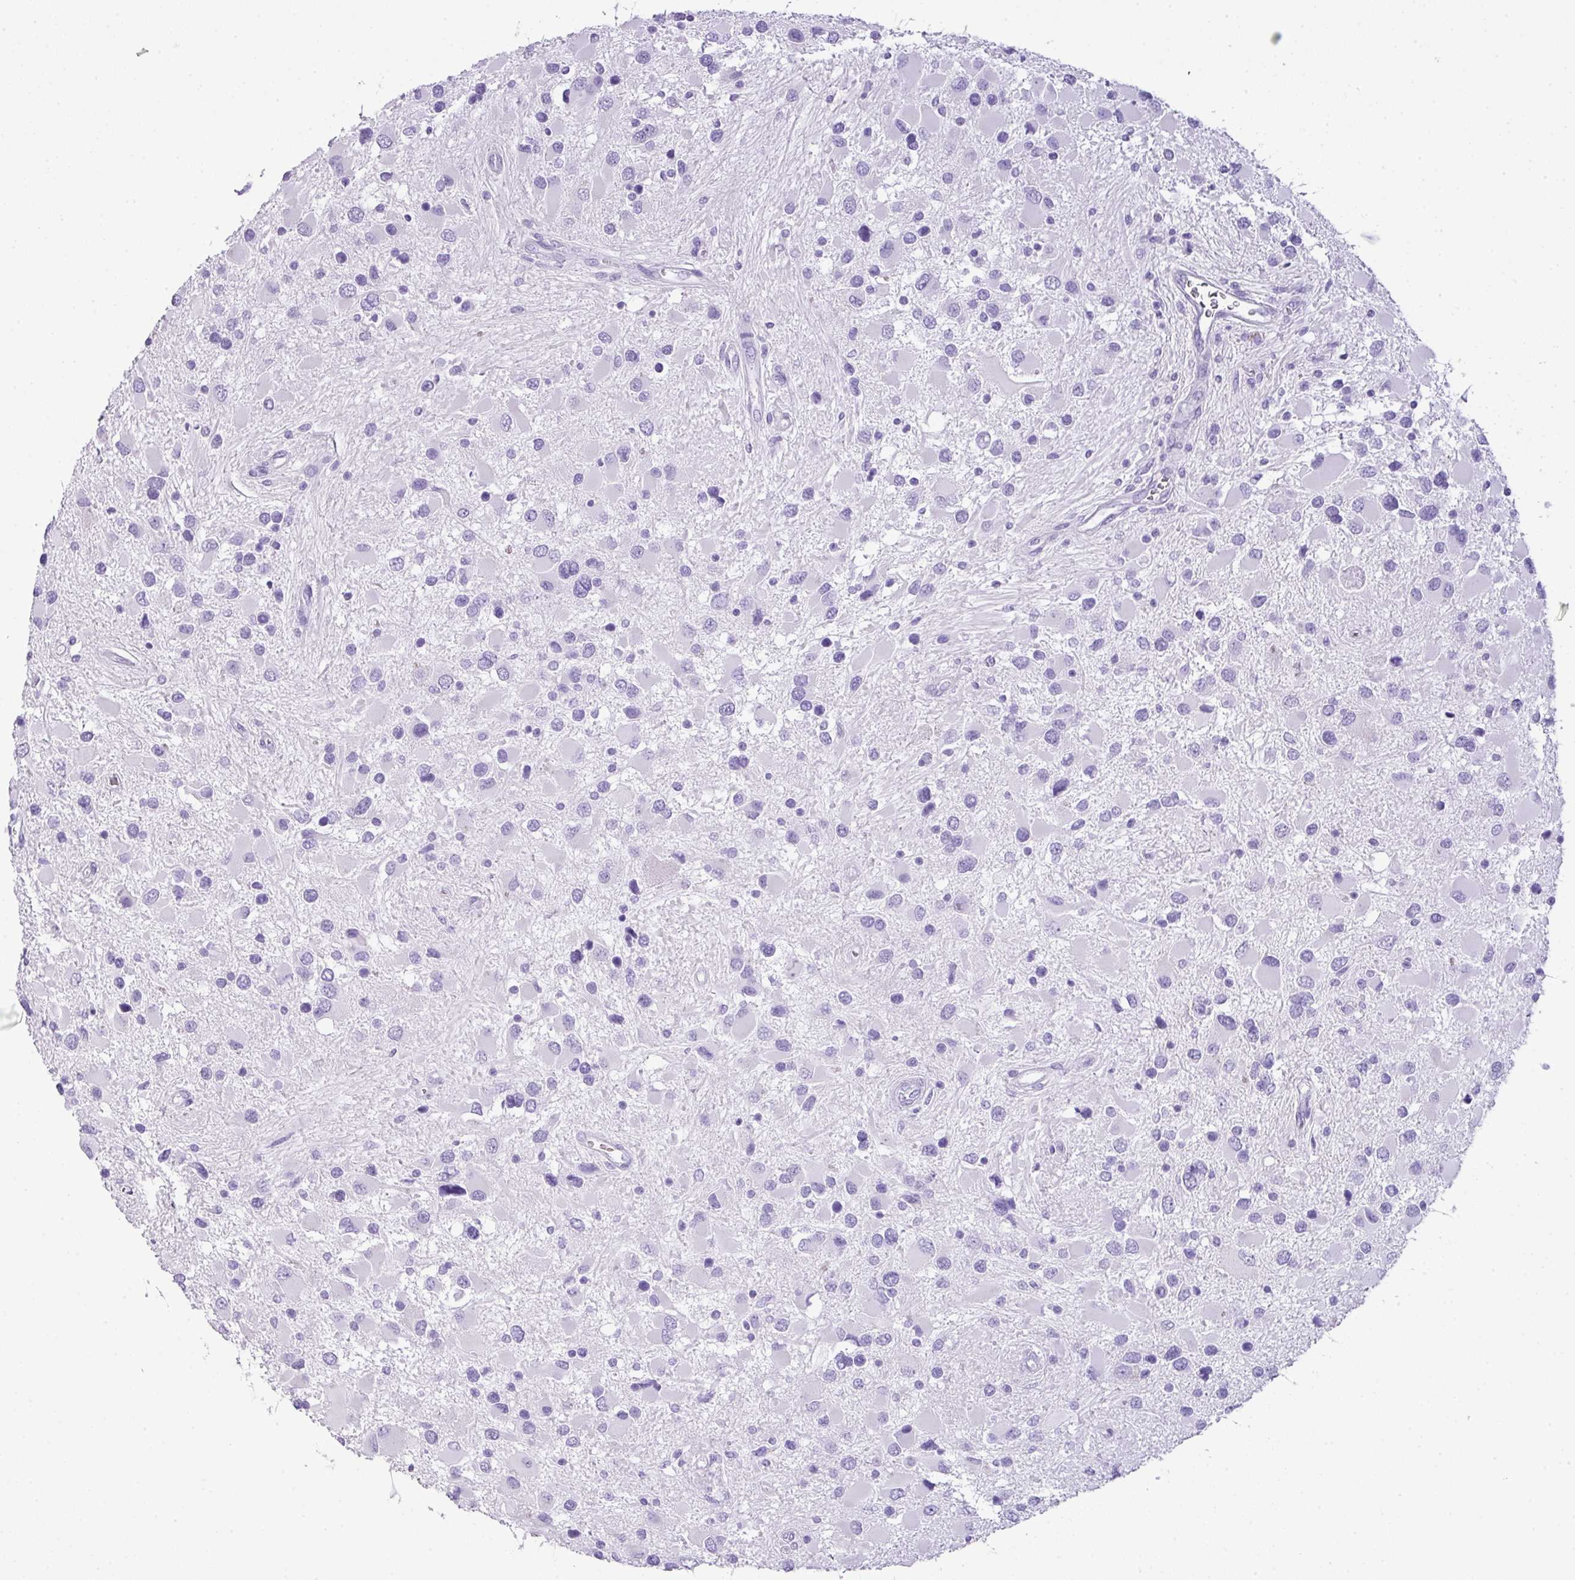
{"staining": {"intensity": "negative", "quantity": "none", "location": "none"}, "tissue": "glioma", "cell_type": "Tumor cells", "image_type": "cancer", "snomed": [{"axis": "morphology", "description": "Glioma, malignant, High grade"}, {"axis": "topography", "description": "Brain"}], "caption": "Immunohistochemistry of human glioma shows no positivity in tumor cells.", "gene": "TNP1", "patient": {"sex": "male", "age": 53}}